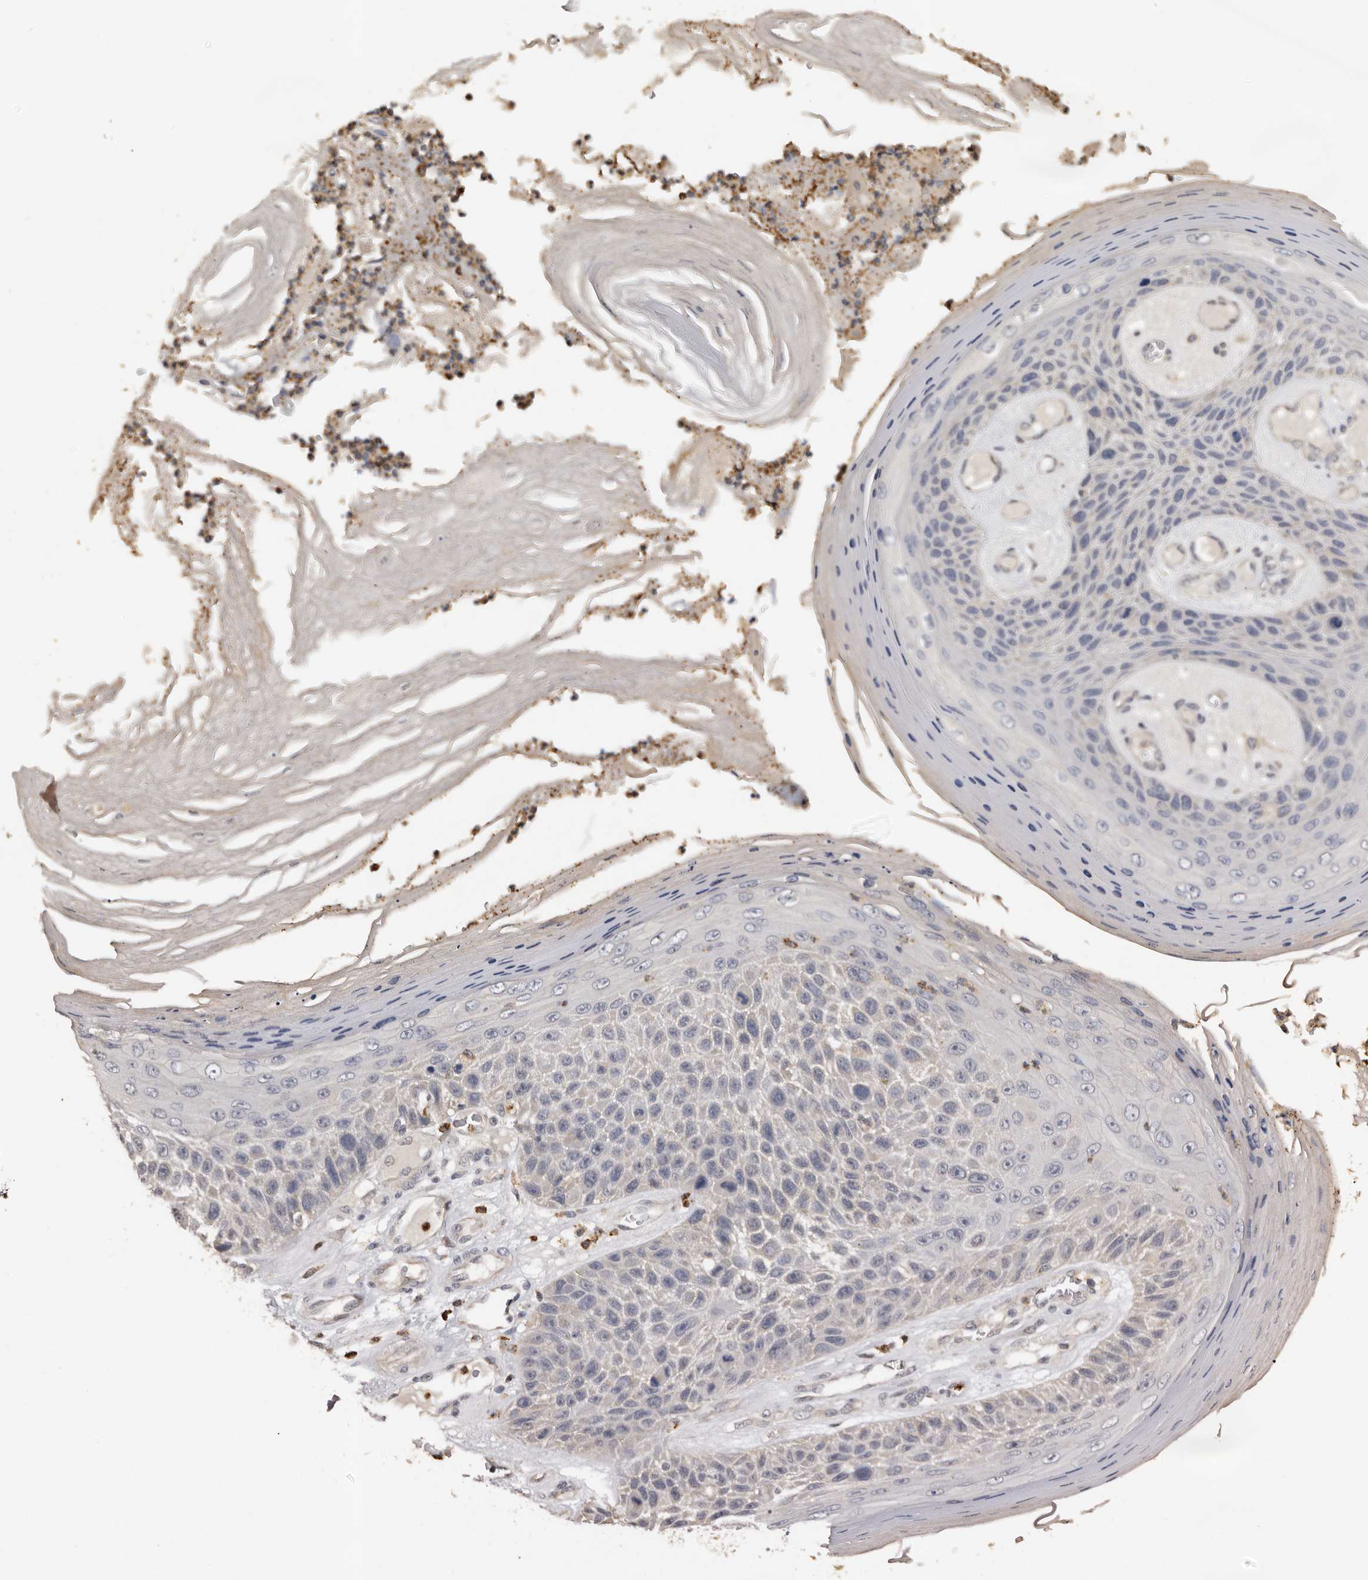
{"staining": {"intensity": "negative", "quantity": "none", "location": "none"}, "tissue": "skin cancer", "cell_type": "Tumor cells", "image_type": "cancer", "snomed": [{"axis": "morphology", "description": "Squamous cell carcinoma, NOS"}, {"axis": "topography", "description": "Skin"}], "caption": "Immunohistochemical staining of squamous cell carcinoma (skin) displays no significant staining in tumor cells.", "gene": "KIF2B", "patient": {"sex": "female", "age": 88}}